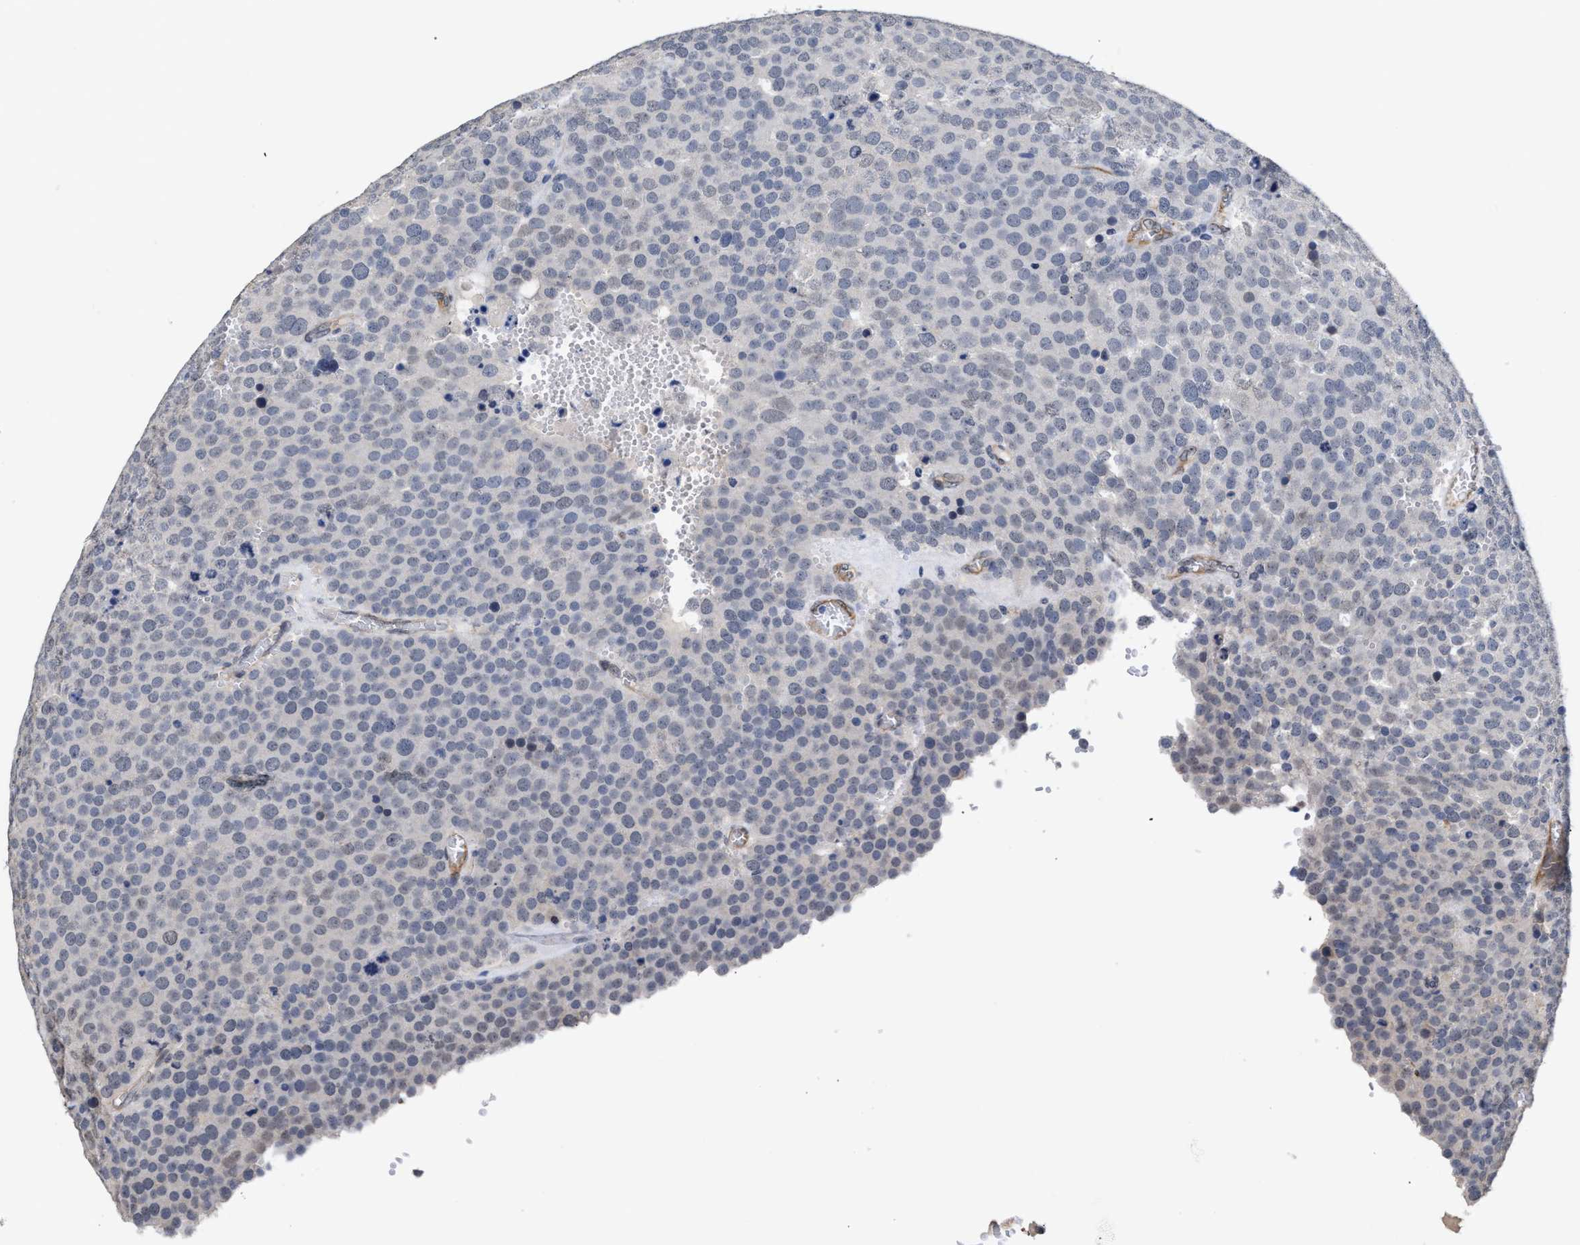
{"staining": {"intensity": "negative", "quantity": "none", "location": "none"}, "tissue": "testis cancer", "cell_type": "Tumor cells", "image_type": "cancer", "snomed": [{"axis": "morphology", "description": "Normal tissue, NOS"}, {"axis": "morphology", "description": "Seminoma, NOS"}, {"axis": "topography", "description": "Testis"}], "caption": "Testis seminoma was stained to show a protein in brown. There is no significant expression in tumor cells.", "gene": "AHNAK2", "patient": {"sex": "male", "age": 71}}